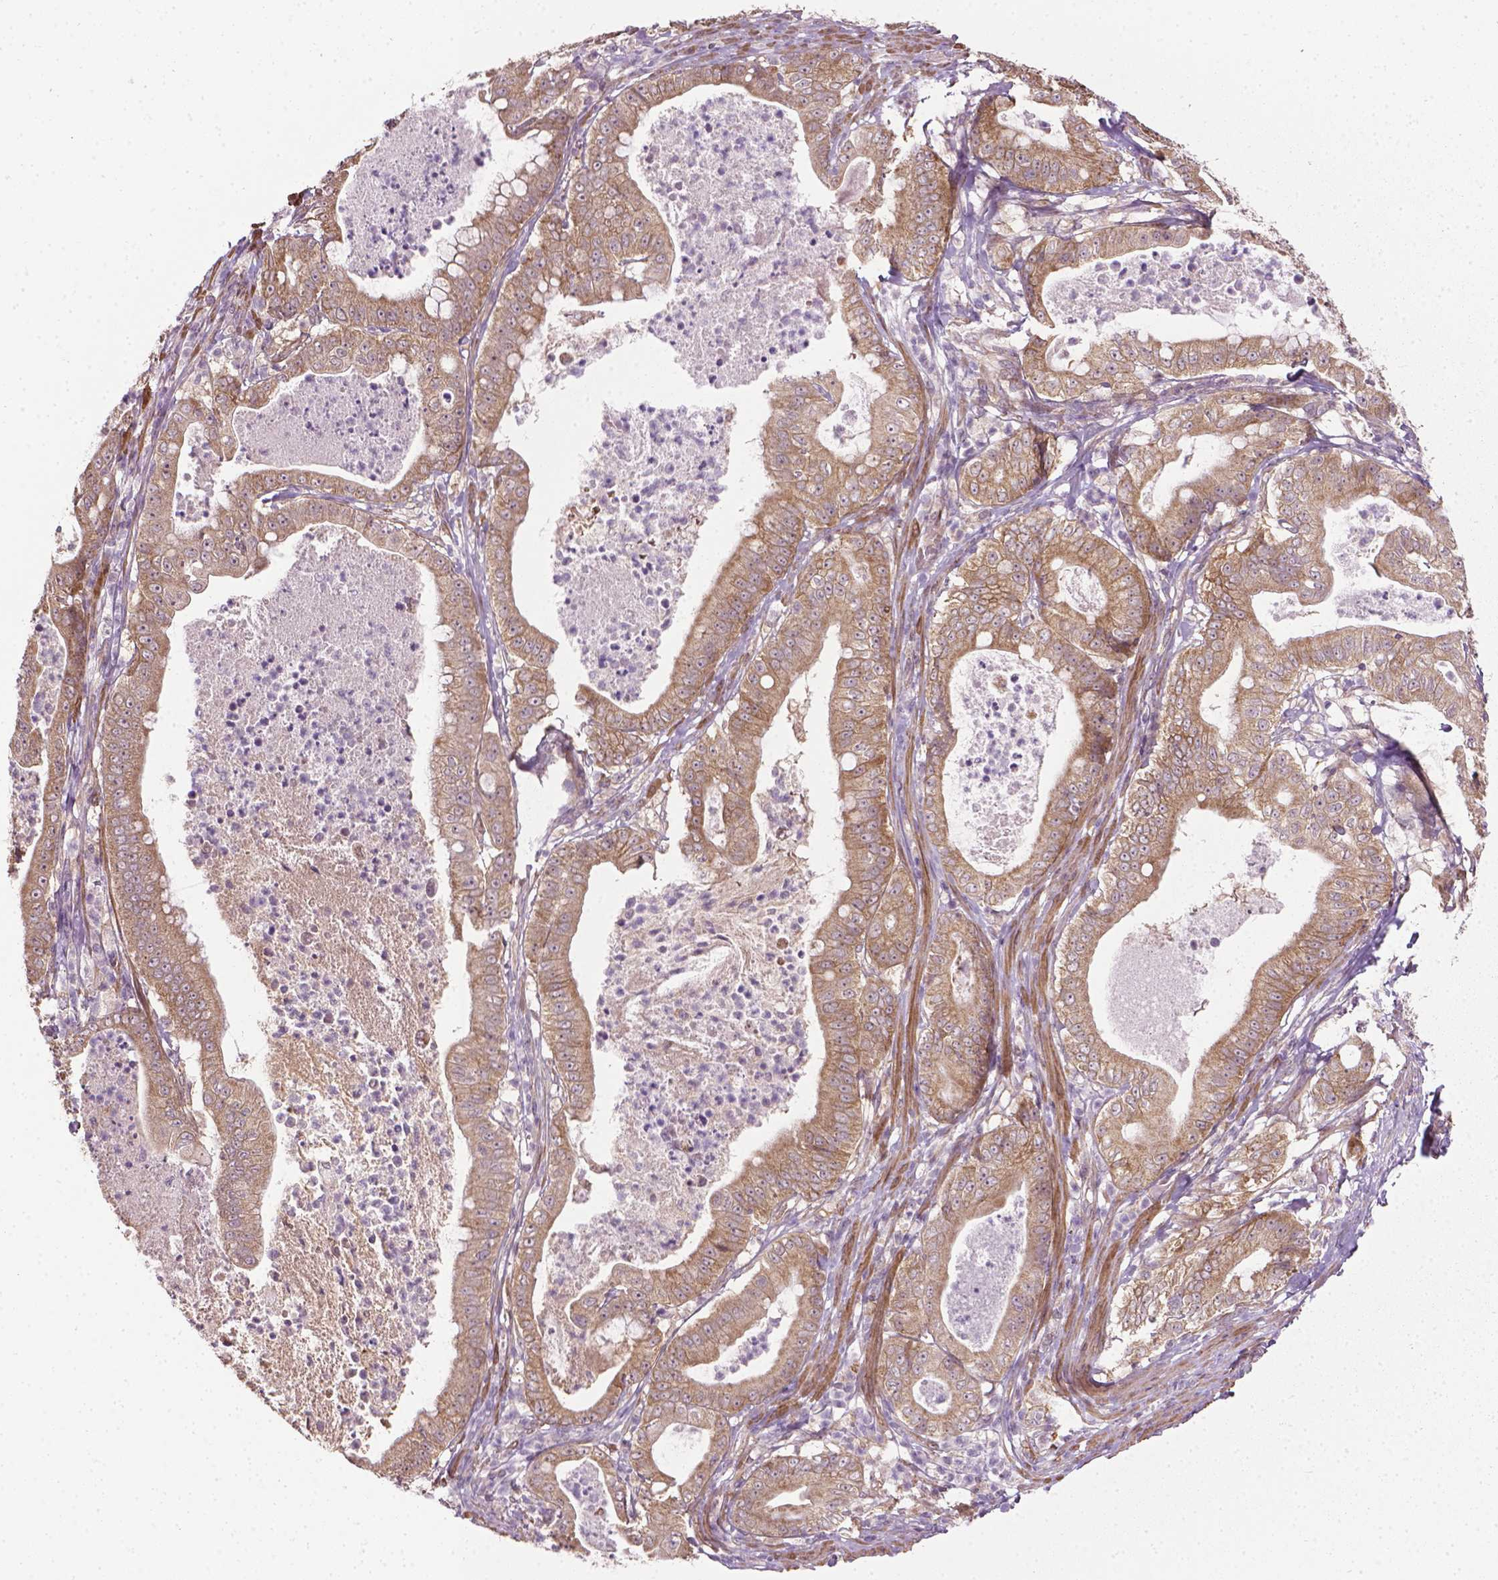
{"staining": {"intensity": "moderate", "quantity": ">75%", "location": "cytoplasmic/membranous"}, "tissue": "pancreatic cancer", "cell_type": "Tumor cells", "image_type": "cancer", "snomed": [{"axis": "morphology", "description": "Adenocarcinoma, NOS"}, {"axis": "topography", "description": "Pancreas"}], "caption": "A high-resolution histopathology image shows immunohistochemistry (IHC) staining of pancreatic cancer, which demonstrates moderate cytoplasmic/membranous staining in about >75% of tumor cells.", "gene": "PRAG1", "patient": {"sex": "male", "age": 71}}